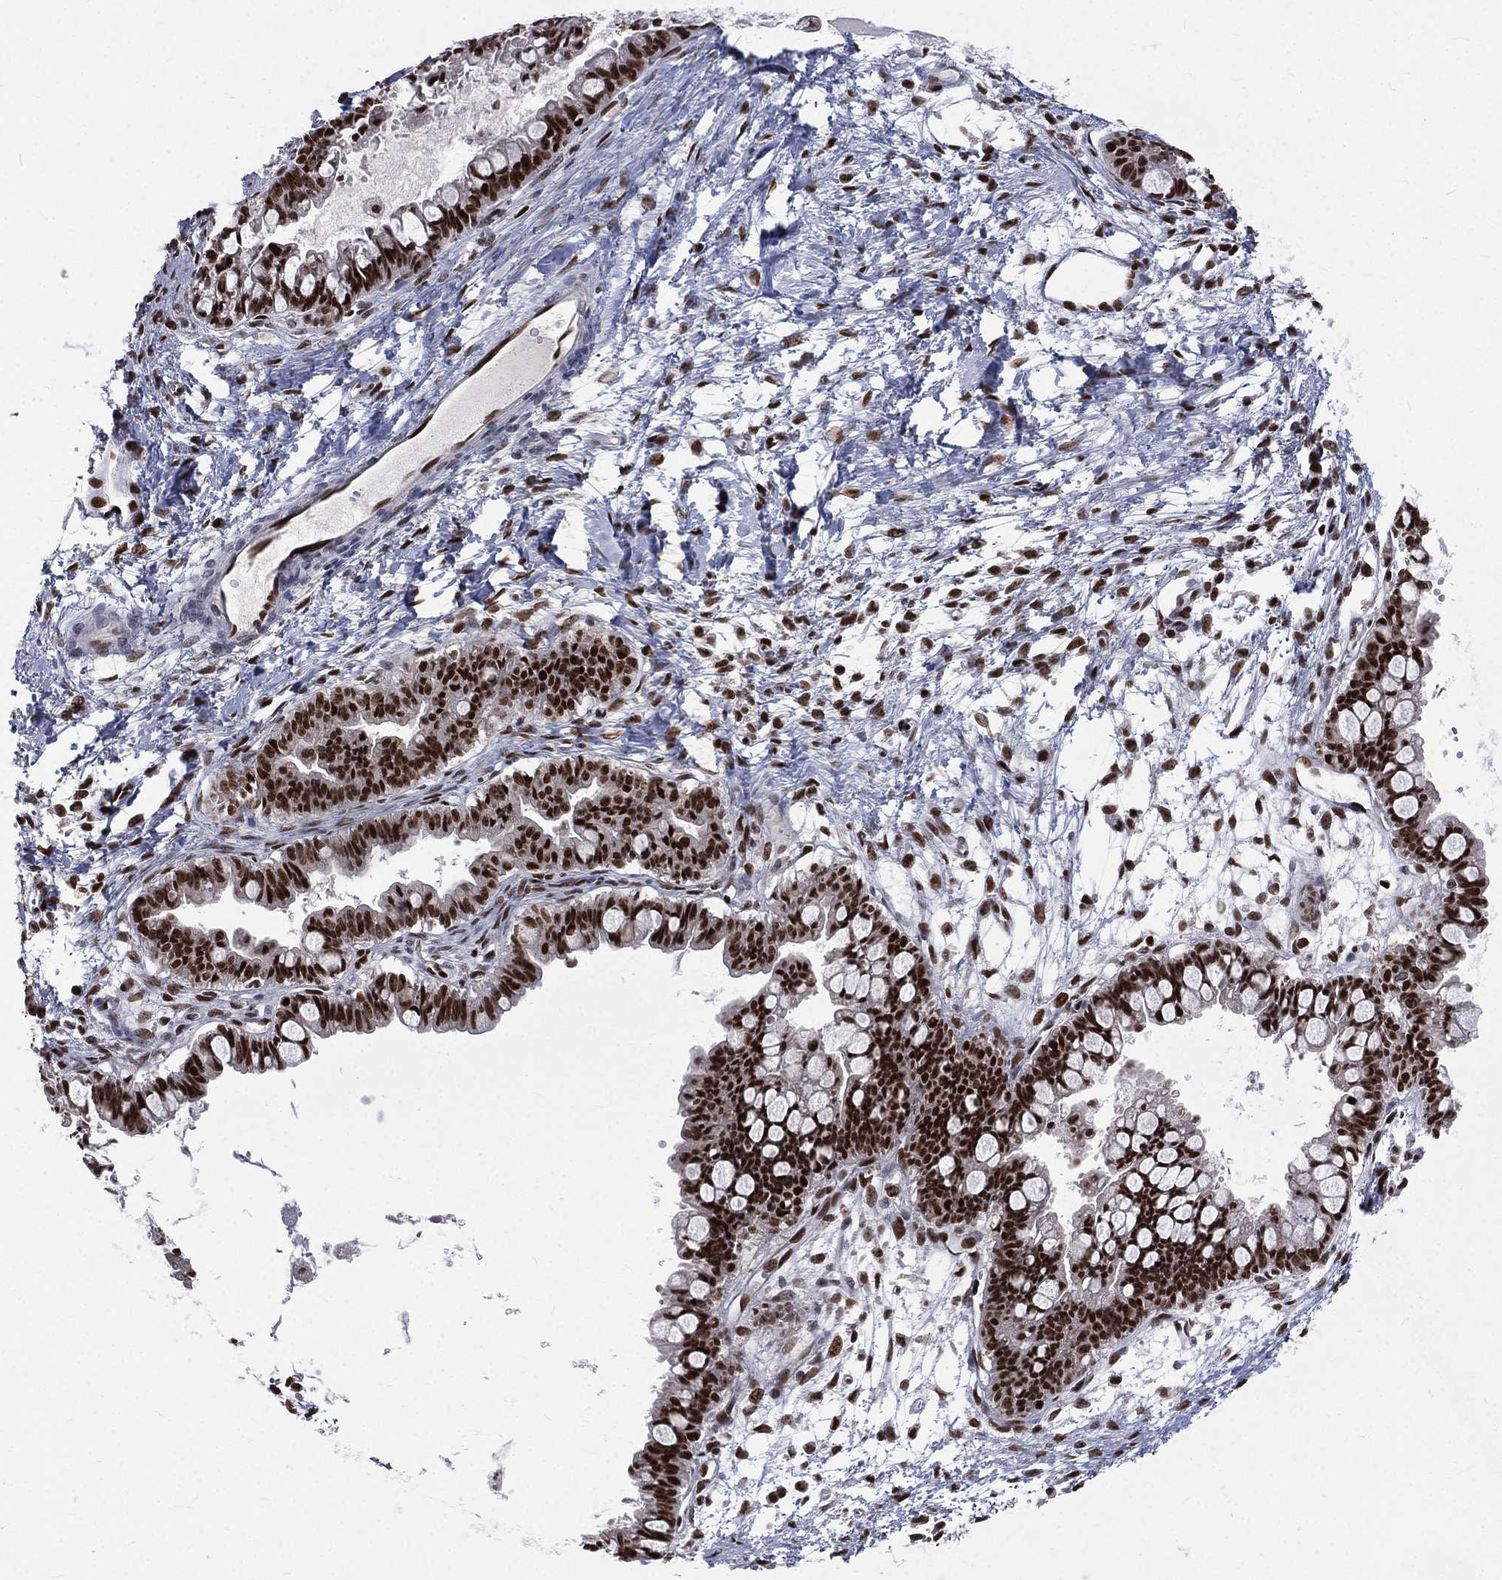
{"staining": {"intensity": "strong", "quantity": ">75%", "location": "nuclear"}, "tissue": "ovarian cancer", "cell_type": "Tumor cells", "image_type": "cancer", "snomed": [{"axis": "morphology", "description": "Cystadenocarcinoma, mucinous, NOS"}, {"axis": "topography", "description": "Ovary"}], "caption": "Immunohistochemistry (IHC) (DAB) staining of ovarian cancer shows strong nuclear protein expression in about >75% of tumor cells.", "gene": "POLB", "patient": {"sex": "female", "age": 63}}